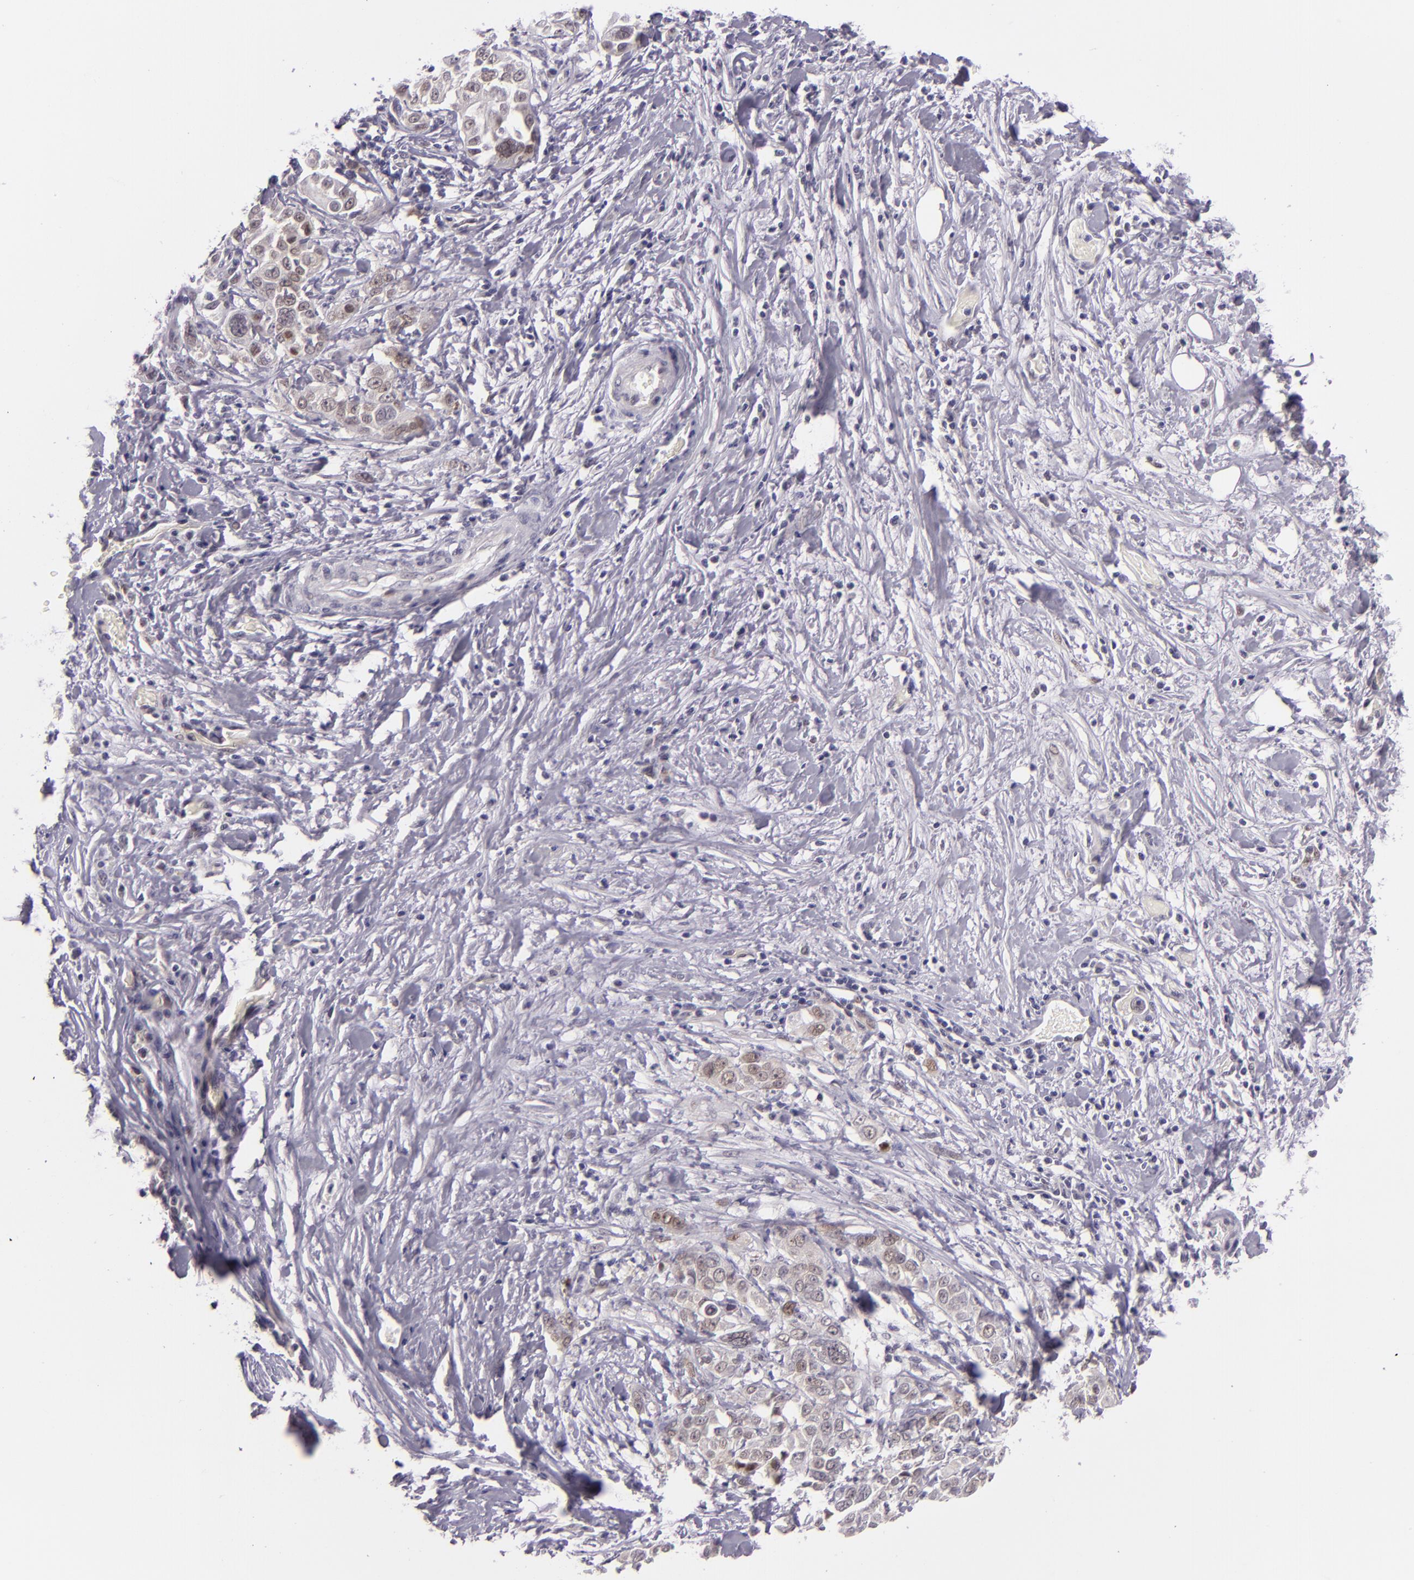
{"staining": {"intensity": "negative", "quantity": "none", "location": "none"}, "tissue": "pancreatic cancer", "cell_type": "Tumor cells", "image_type": "cancer", "snomed": [{"axis": "morphology", "description": "Adenocarcinoma, NOS"}, {"axis": "topography", "description": "Pancreas"}], "caption": "Adenocarcinoma (pancreatic) was stained to show a protein in brown. There is no significant expression in tumor cells.", "gene": "CSE1L", "patient": {"sex": "female", "age": 52}}